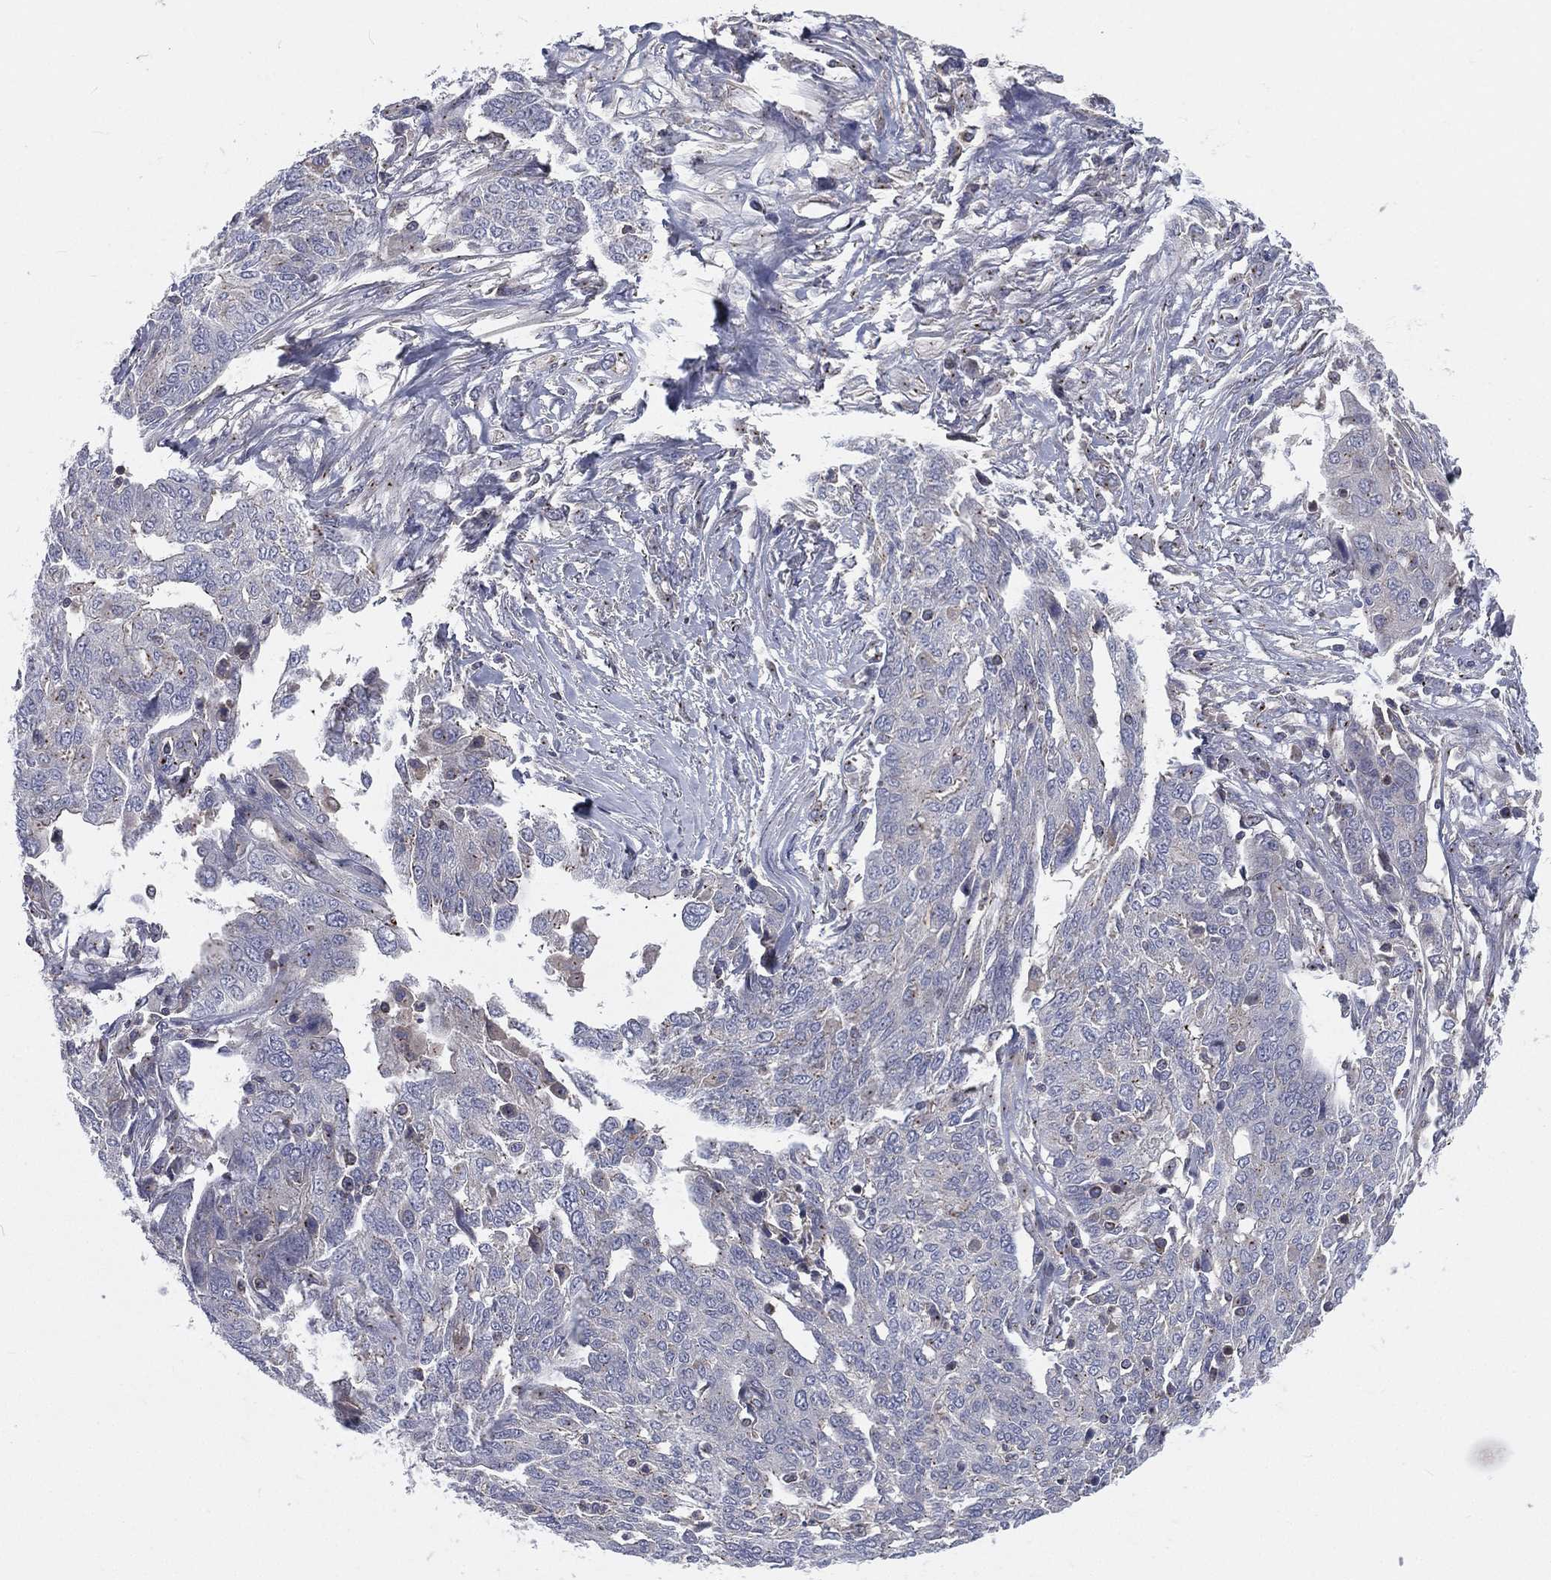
{"staining": {"intensity": "negative", "quantity": "none", "location": "none"}, "tissue": "ovarian cancer", "cell_type": "Tumor cells", "image_type": "cancer", "snomed": [{"axis": "morphology", "description": "Cystadenocarcinoma, serous, NOS"}, {"axis": "topography", "description": "Ovary"}], "caption": "IHC histopathology image of neoplastic tissue: human serous cystadenocarcinoma (ovarian) stained with DAB (3,3'-diaminobenzidine) demonstrates no significant protein positivity in tumor cells.", "gene": "CROCC", "patient": {"sex": "female", "age": 67}}